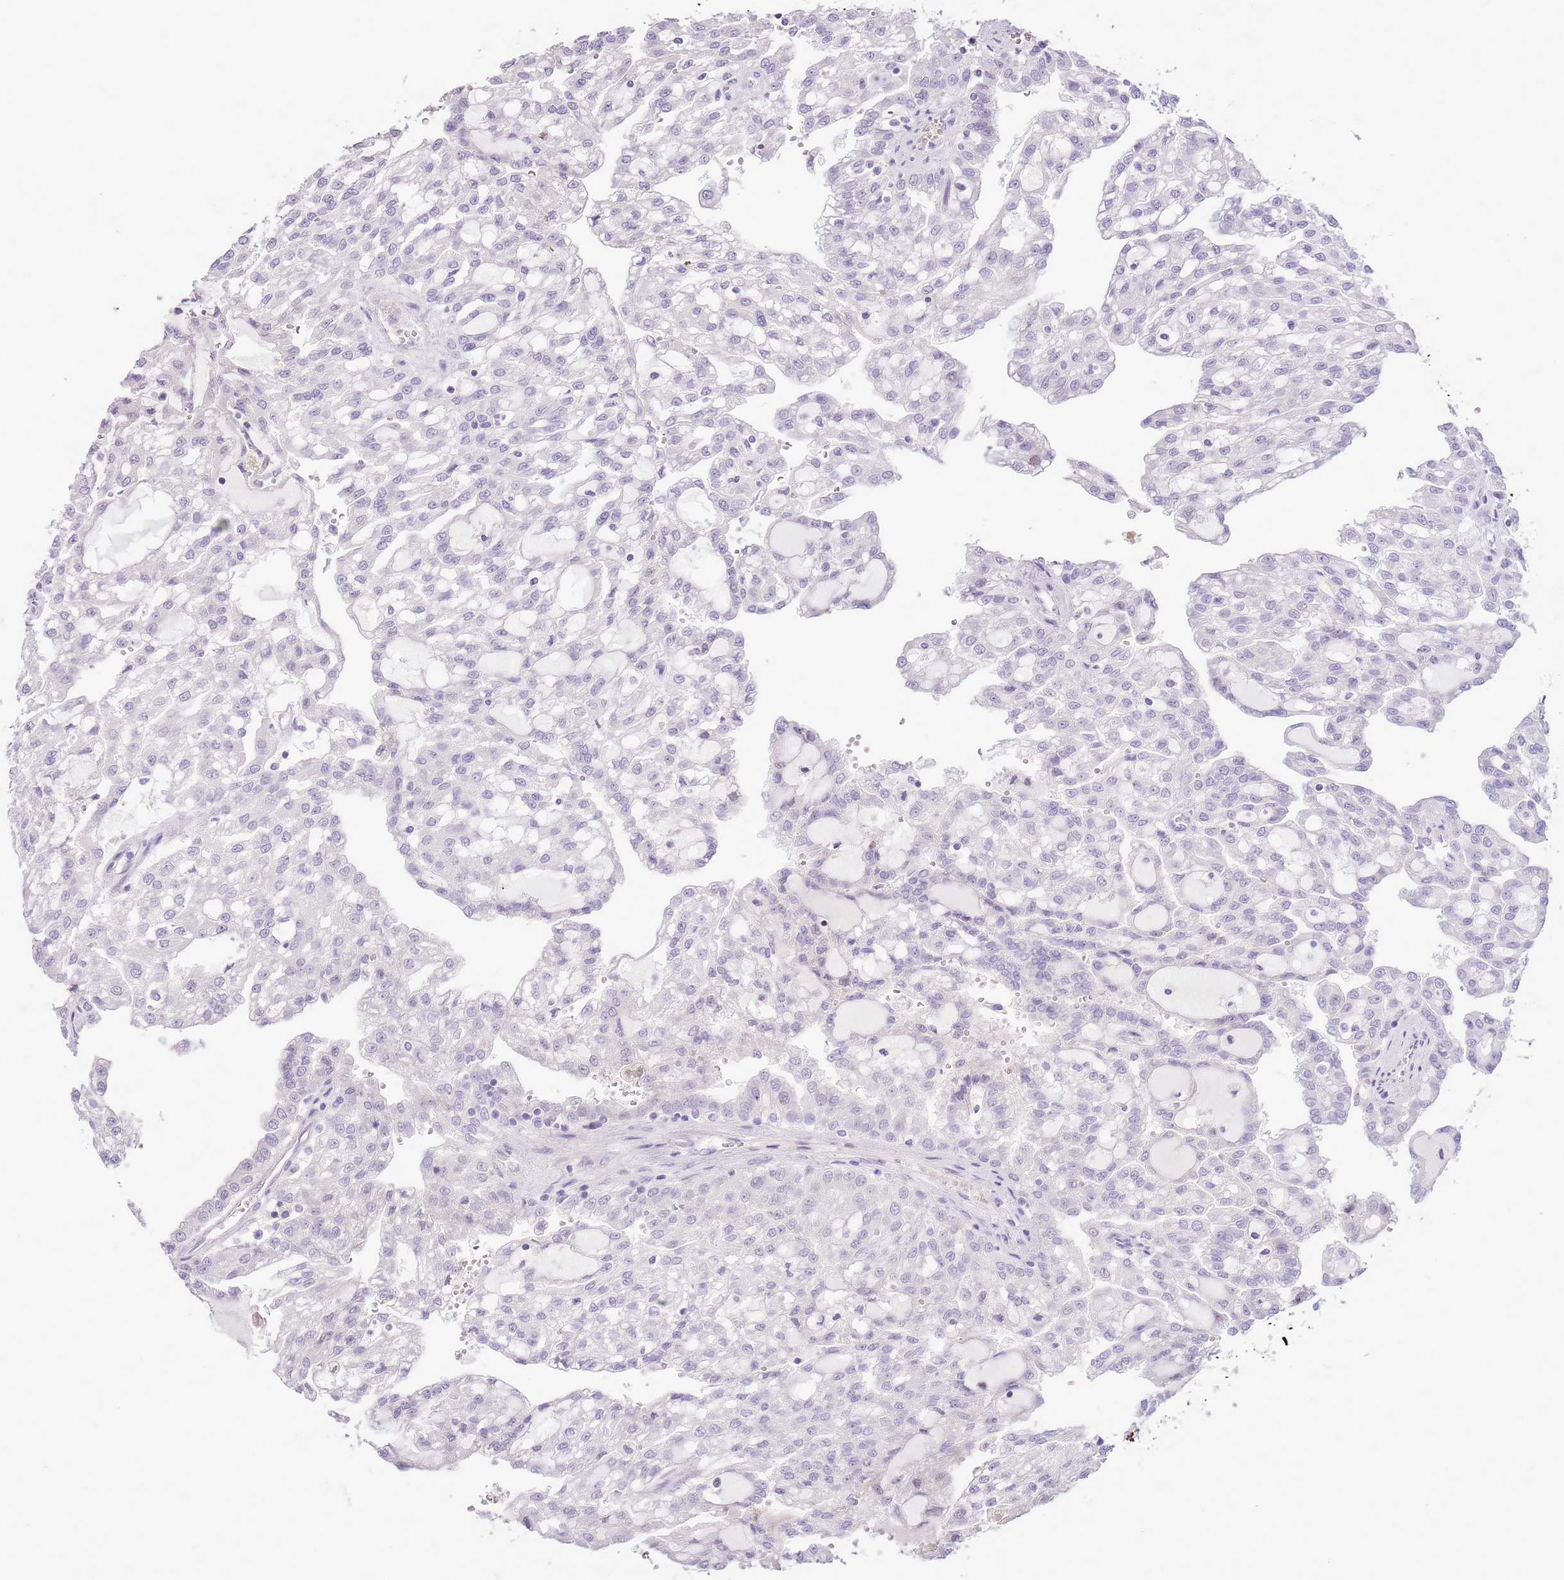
{"staining": {"intensity": "negative", "quantity": "none", "location": "none"}, "tissue": "renal cancer", "cell_type": "Tumor cells", "image_type": "cancer", "snomed": [{"axis": "morphology", "description": "Adenocarcinoma, NOS"}, {"axis": "topography", "description": "Kidney"}], "caption": "This is an immunohistochemistry (IHC) photomicrograph of human renal cancer (adenocarcinoma). There is no staining in tumor cells.", "gene": "GMNN", "patient": {"sex": "male", "age": 63}}